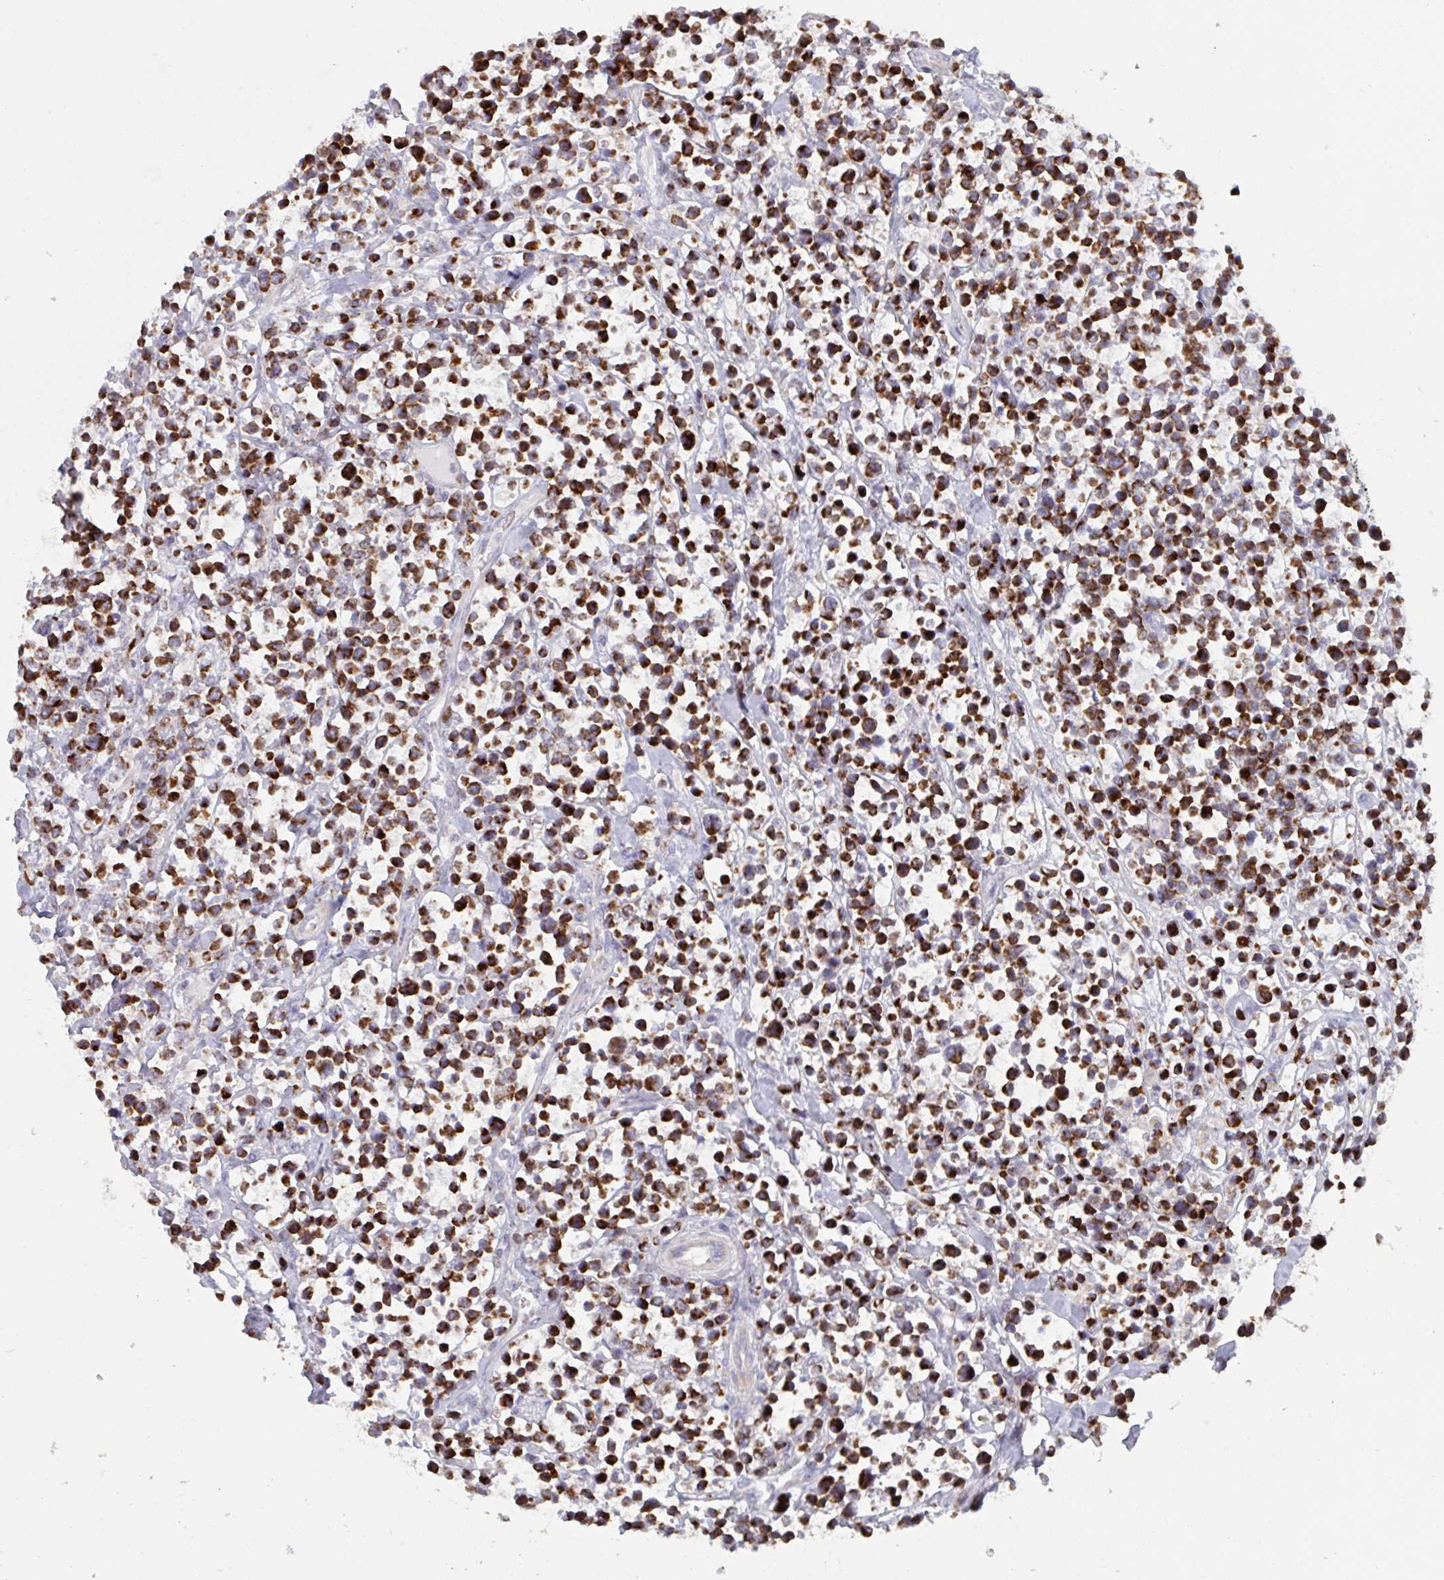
{"staining": {"intensity": "strong", "quantity": ">75%", "location": "cytoplasmic/membranous"}, "tissue": "lymphoma", "cell_type": "Tumor cells", "image_type": "cancer", "snomed": [{"axis": "morphology", "description": "Malignant lymphoma, non-Hodgkin's type, High grade"}, {"axis": "topography", "description": "Soft tissue"}], "caption": "This image shows immunohistochemistry staining of lymphoma, with high strong cytoplasmic/membranous staining in approximately >75% of tumor cells.", "gene": "MICOS10", "patient": {"sex": "female", "age": 56}}